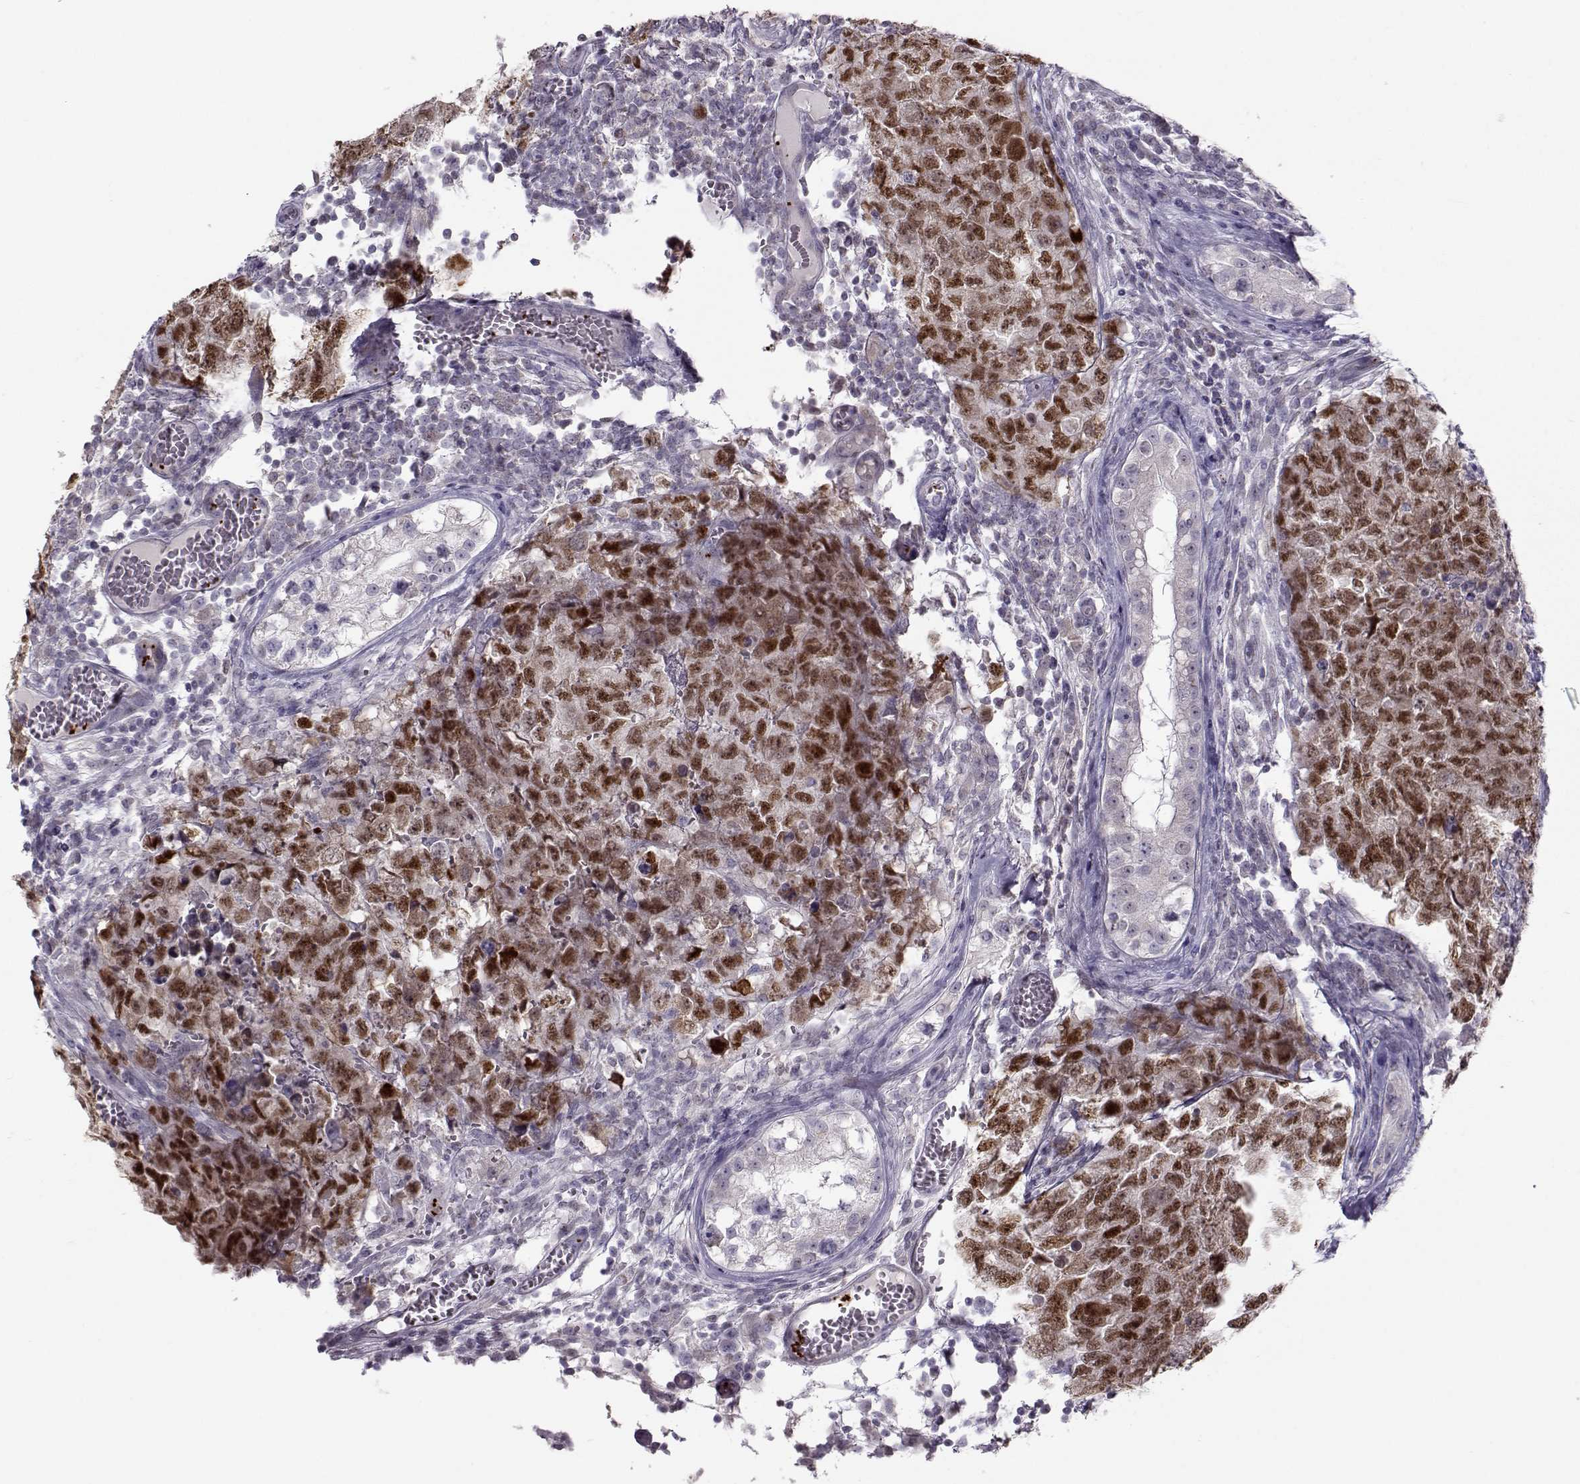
{"staining": {"intensity": "strong", "quantity": "25%-75%", "location": "cytoplasmic/membranous,nuclear"}, "tissue": "testis cancer", "cell_type": "Tumor cells", "image_type": "cancer", "snomed": [{"axis": "morphology", "description": "Carcinoma, Embryonal, NOS"}, {"axis": "topography", "description": "Testis"}], "caption": "The immunohistochemical stain labels strong cytoplasmic/membranous and nuclear positivity in tumor cells of testis cancer (embryonal carcinoma) tissue.", "gene": "KLF17", "patient": {"sex": "male", "age": 23}}